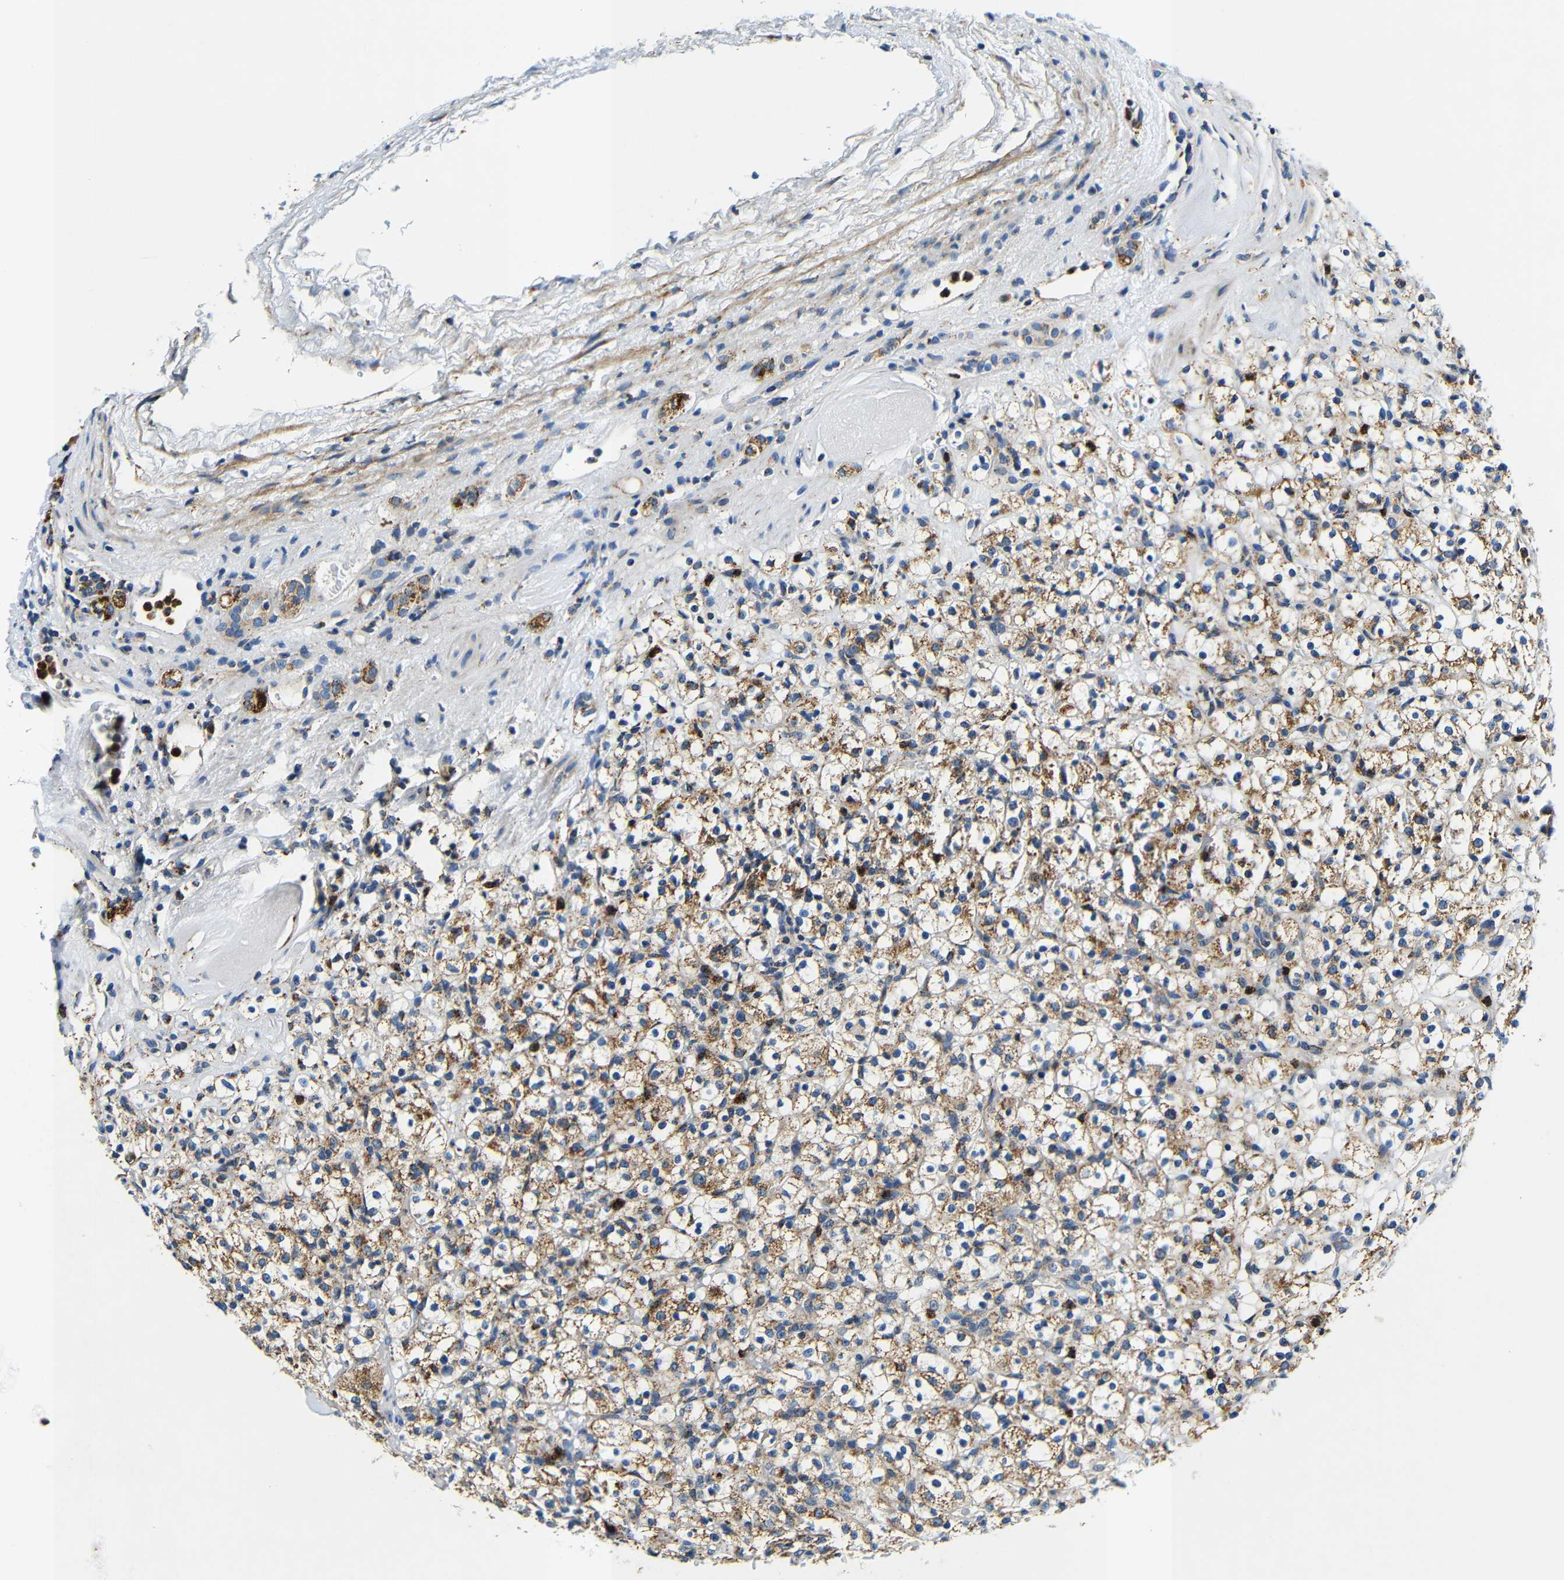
{"staining": {"intensity": "moderate", "quantity": "25%-75%", "location": "cytoplasmic/membranous"}, "tissue": "renal cancer", "cell_type": "Tumor cells", "image_type": "cancer", "snomed": [{"axis": "morphology", "description": "Normal tissue, NOS"}, {"axis": "morphology", "description": "Adenocarcinoma, NOS"}, {"axis": "topography", "description": "Kidney"}], "caption": "Moderate cytoplasmic/membranous protein positivity is seen in about 25%-75% of tumor cells in renal cancer (adenocarcinoma).", "gene": "GALNT18", "patient": {"sex": "female", "age": 72}}